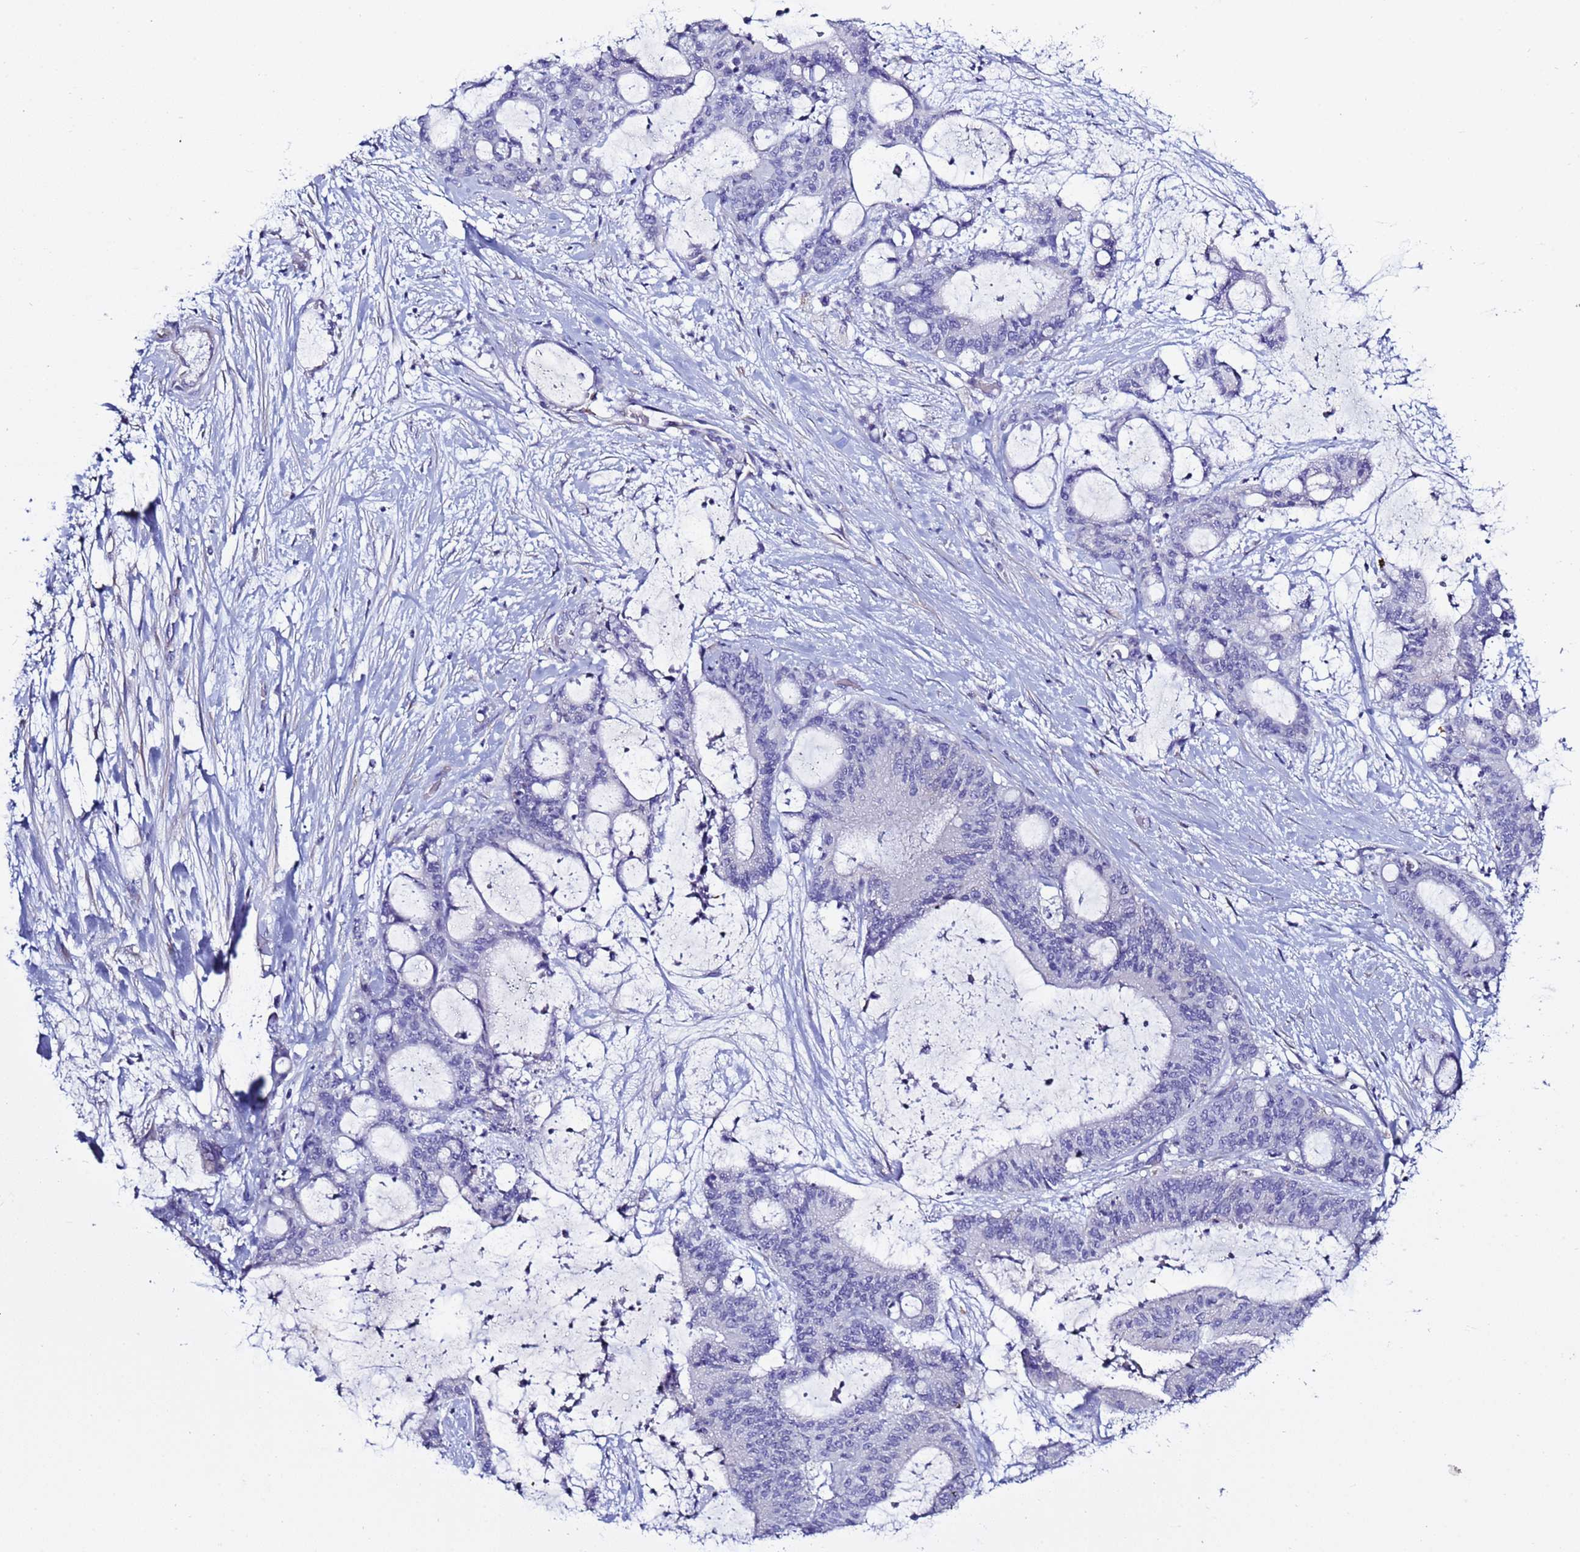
{"staining": {"intensity": "negative", "quantity": "none", "location": "none"}, "tissue": "liver cancer", "cell_type": "Tumor cells", "image_type": "cancer", "snomed": [{"axis": "morphology", "description": "Normal tissue, NOS"}, {"axis": "morphology", "description": "Cholangiocarcinoma"}, {"axis": "topography", "description": "Liver"}, {"axis": "topography", "description": "Peripheral nerve tissue"}], "caption": "DAB (3,3'-diaminobenzidine) immunohistochemical staining of human liver cholangiocarcinoma demonstrates no significant positivity in tumor cells.", "gene": "ABHD17B", "patient": {"sex": "female", "age": 73}}